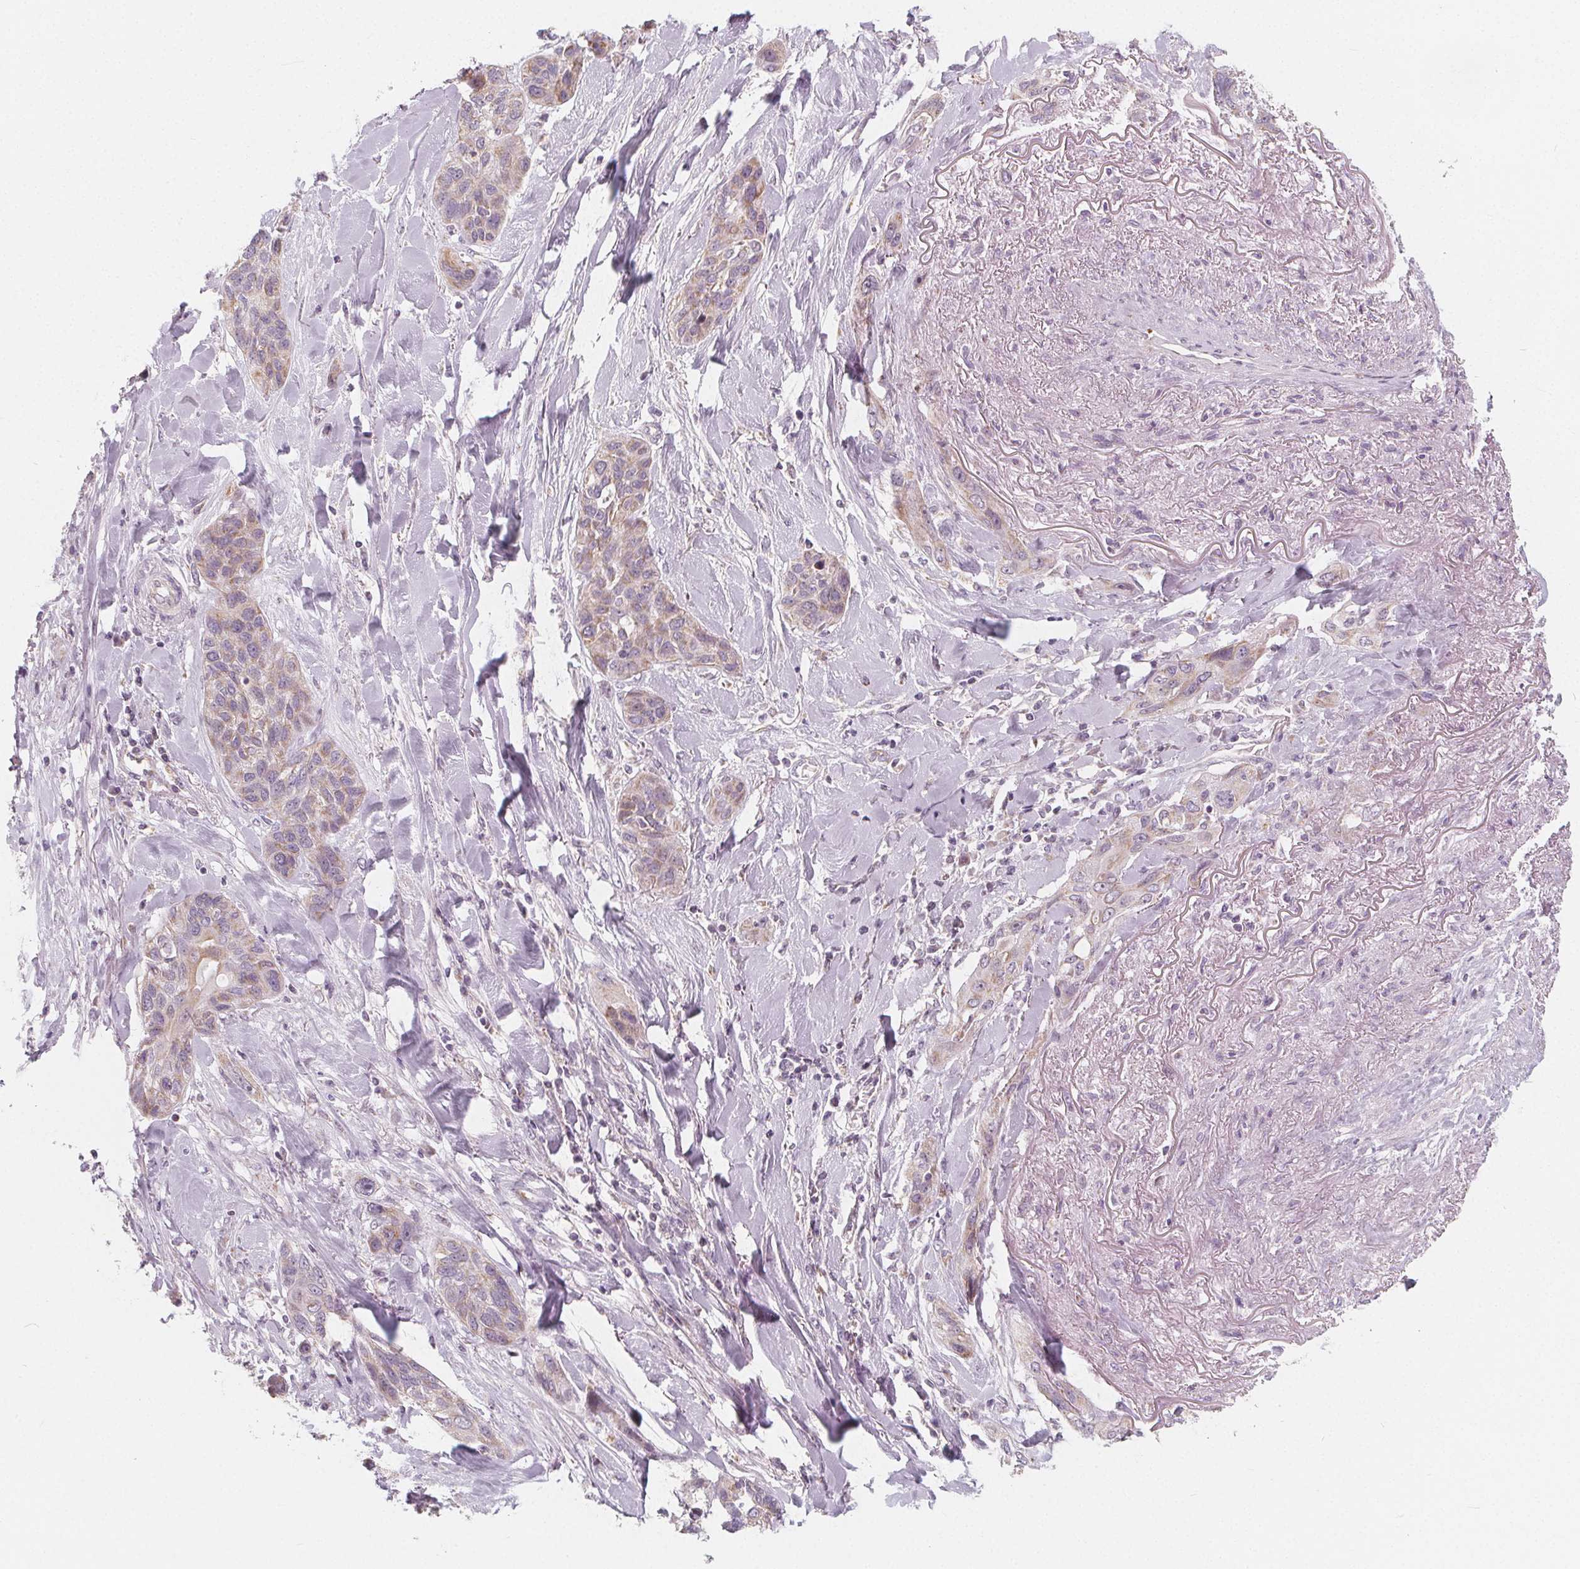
{"staining": {"intensity": "weak", "quantity": ">75%", "location": "cytoplasmic/membranous"}, "tissue": "lung cancer", "cell_type": "Tumor cells", "image_type": "cancer", "snomed": [{"axis": "morphology", "description": "Squamous cell carcinoma, NOS"}, {"axis": "topography", "description": "Lung"}], "caption": "Human lung cancer (squamous cell carcinoma) stained for a protein (brown) shows weak cytoplasmic/membranous positive staining in approximately >75% of tumor cells.", "gene": "NUP210L", "patient": {"sex": "female", "age": 70}}